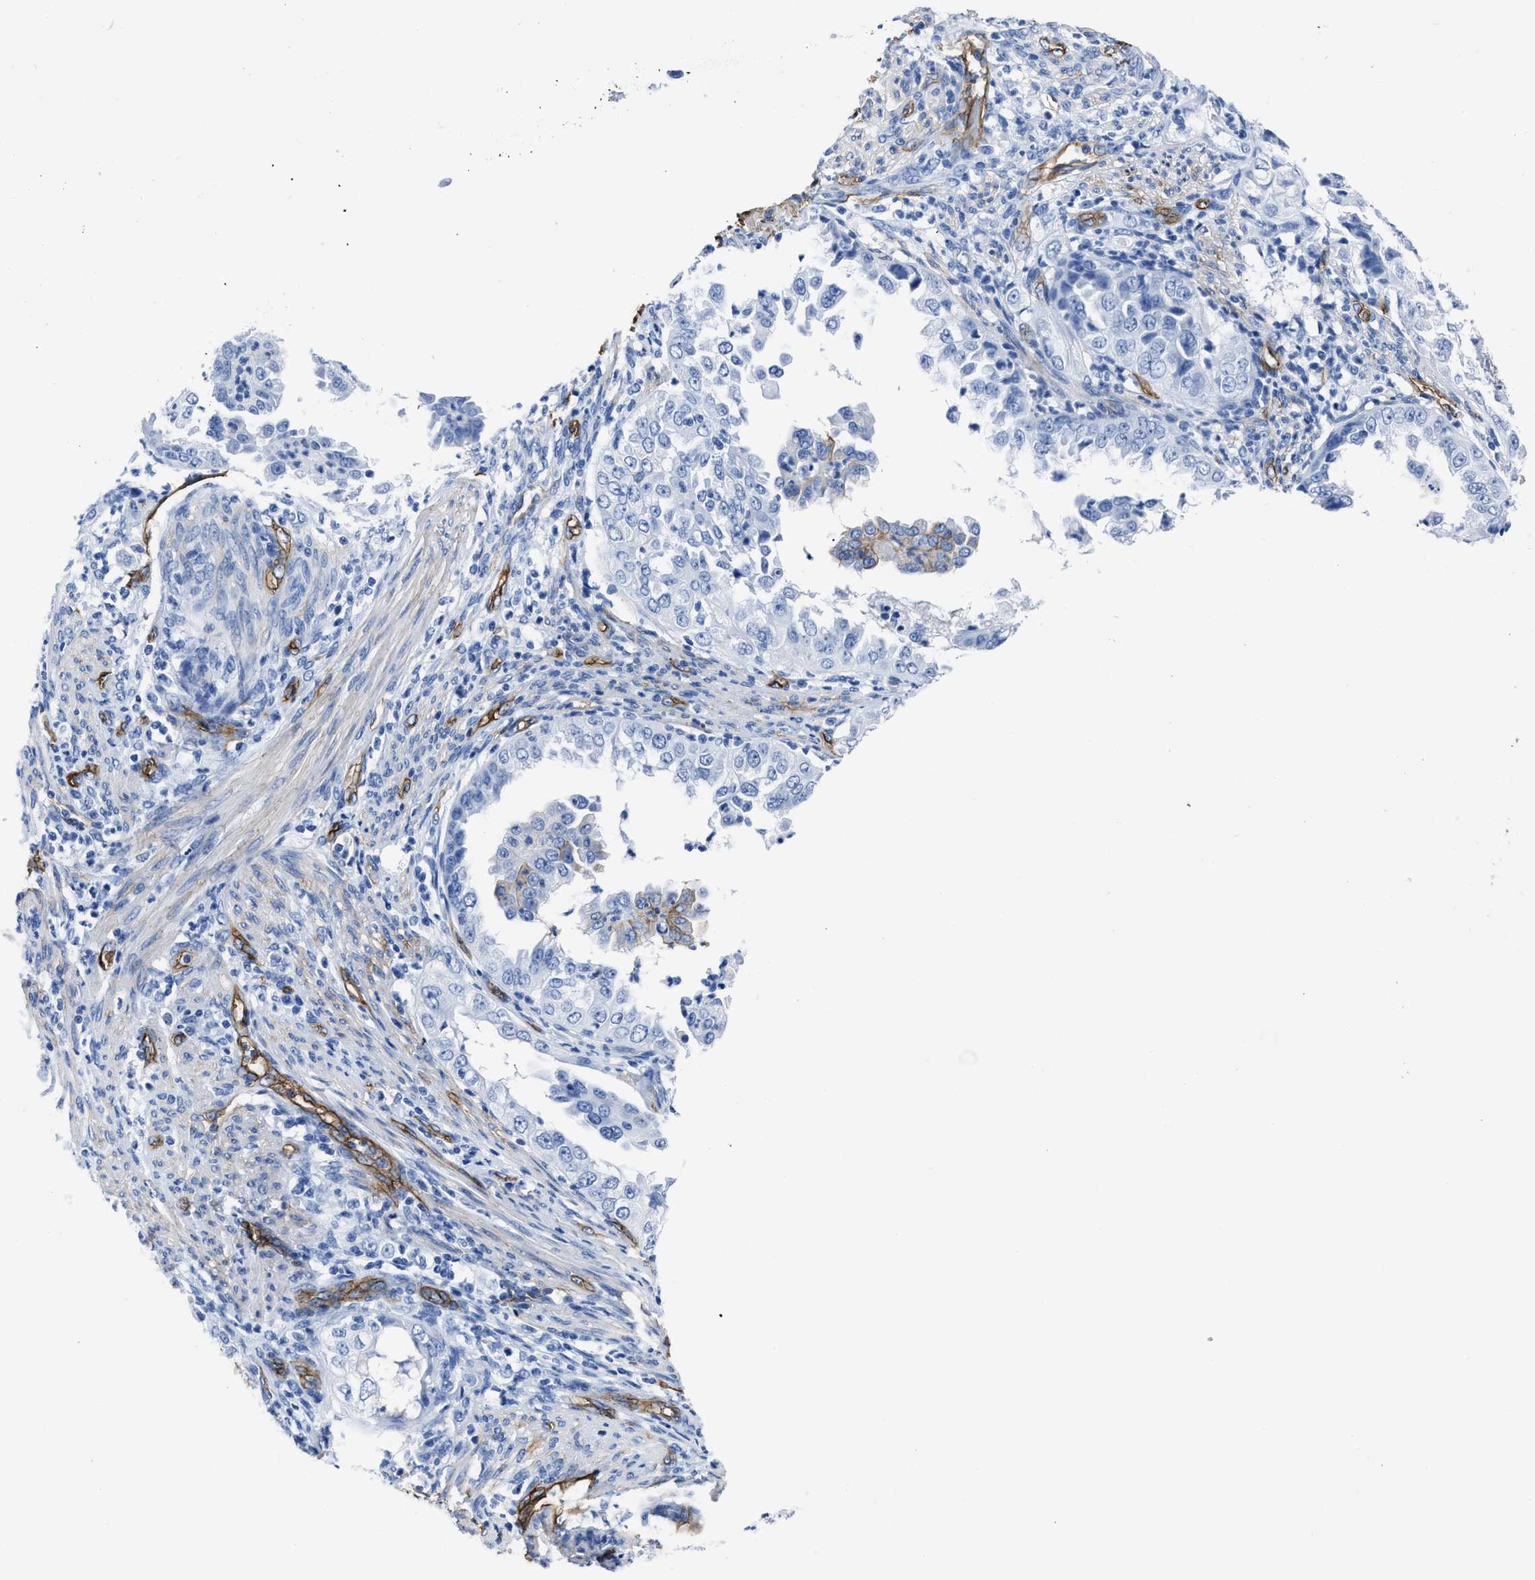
{"staining": {"intensity": "moderate", "quantity": "<25%", "location": "cytoplasmic/membranous"}, "tissue": "endometrial cancer", "cell_type": "Tumor cells", "image_type": "cancer", "snomed": [{"axis": "morphology", "description": "Adenocarcinoma, NOS"}, {"axis": "topography", "description": "Endometrium"}], "caption": "Protein expression analysis of endometrial cancer exhibits moderate cytoplasmic/membranous expression in approximately <25% of tumor cells.", "gene": "AQP1", "patient": {"sex": "female", "age": 85}}